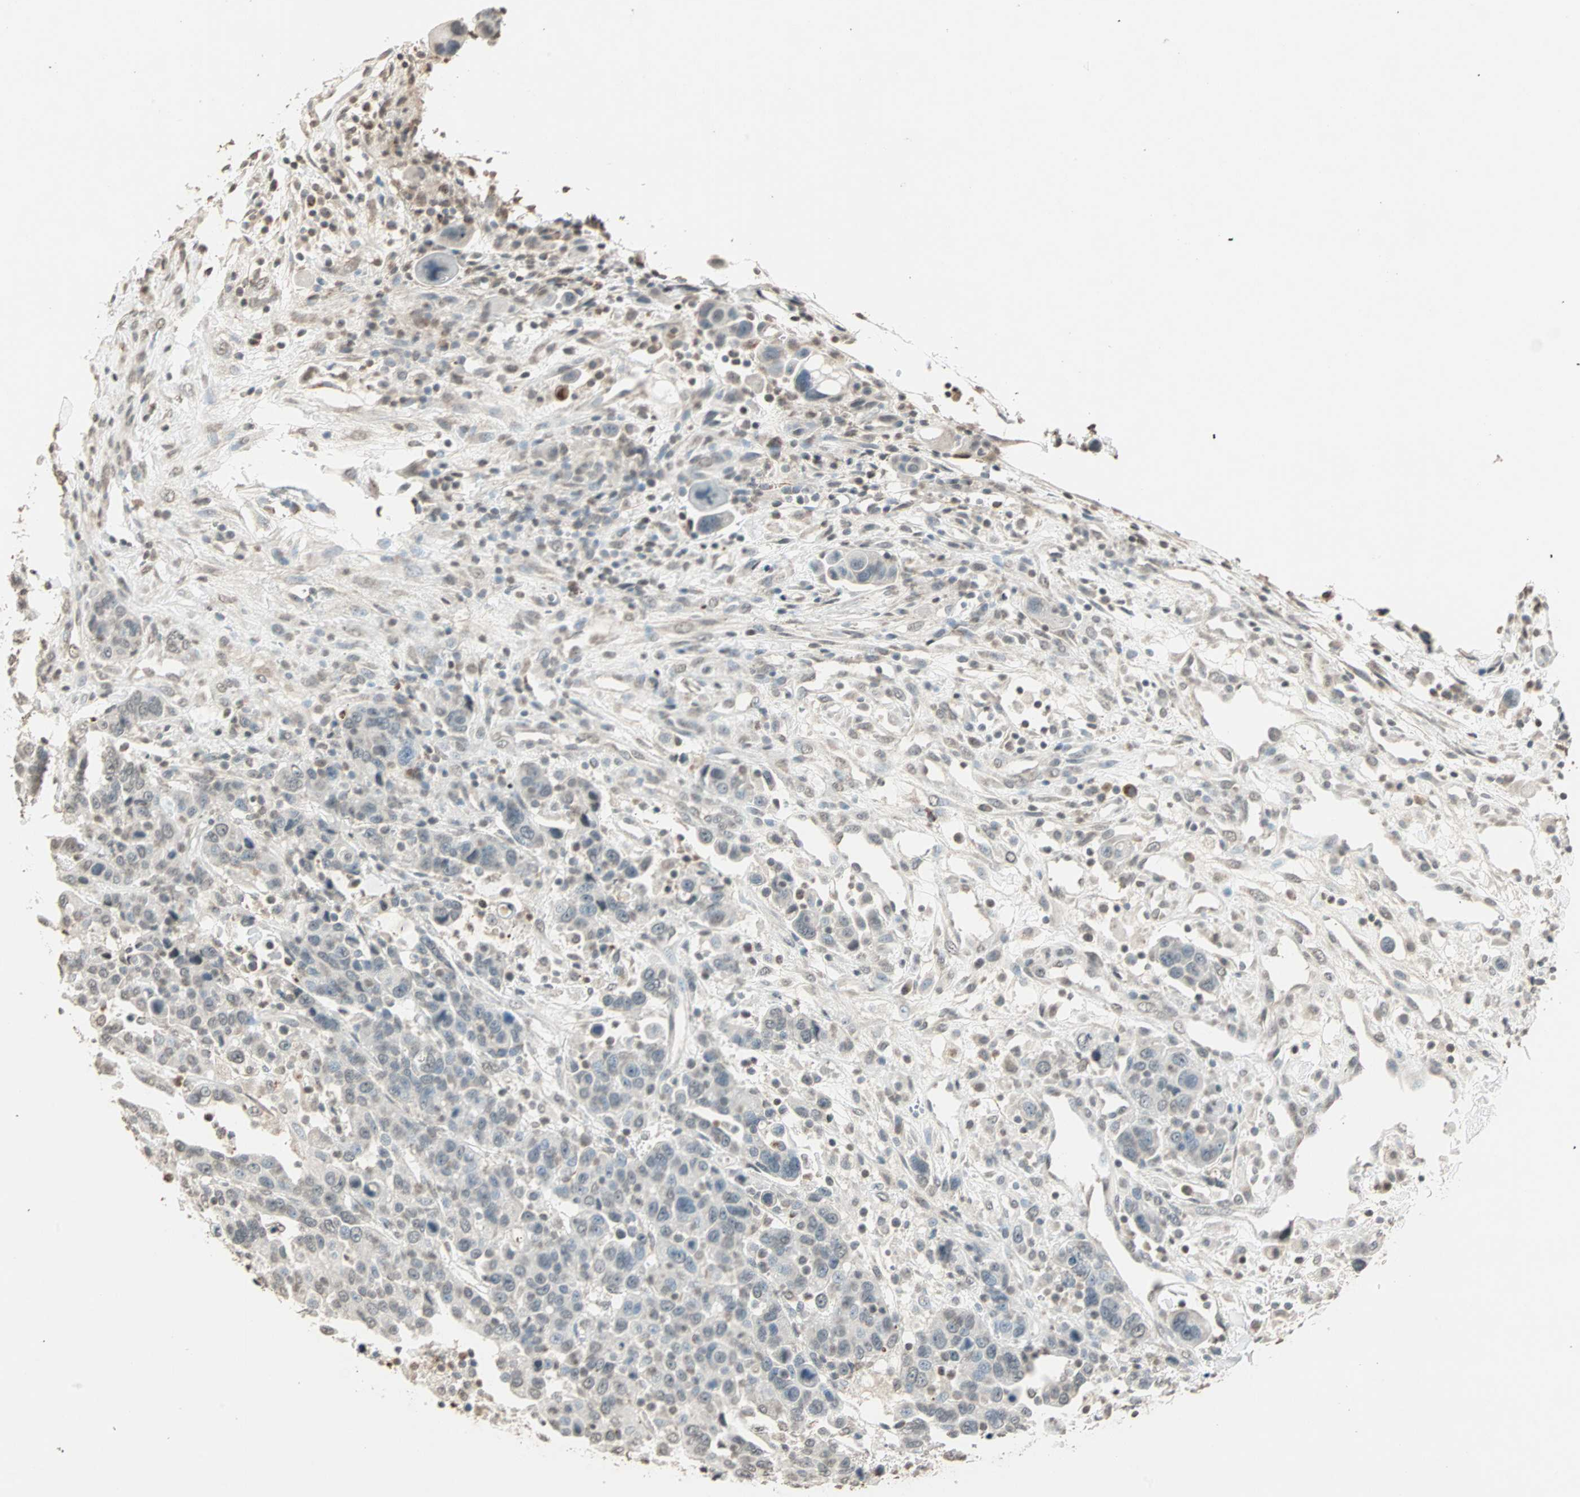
{"staining": {"intensity": "weak", "quantity": "<25%", "location": "cytoplasmic/membranous"}, "tissue": "breast cancer", "cell_type": "Tumor cells", "image_type": "cancer", "snomed": [{"axis": "morphology", "description": "Duct carcinoma"}, {"axis": "topography", "description": "Breast"}], "caption": "This is an IHC photomicrograph of human breast cancer (intraductal carcinoma). There is no positivity in tumor cells.", "gene": "PRELID1", "patient": {"sex": "female", "age": 37}}